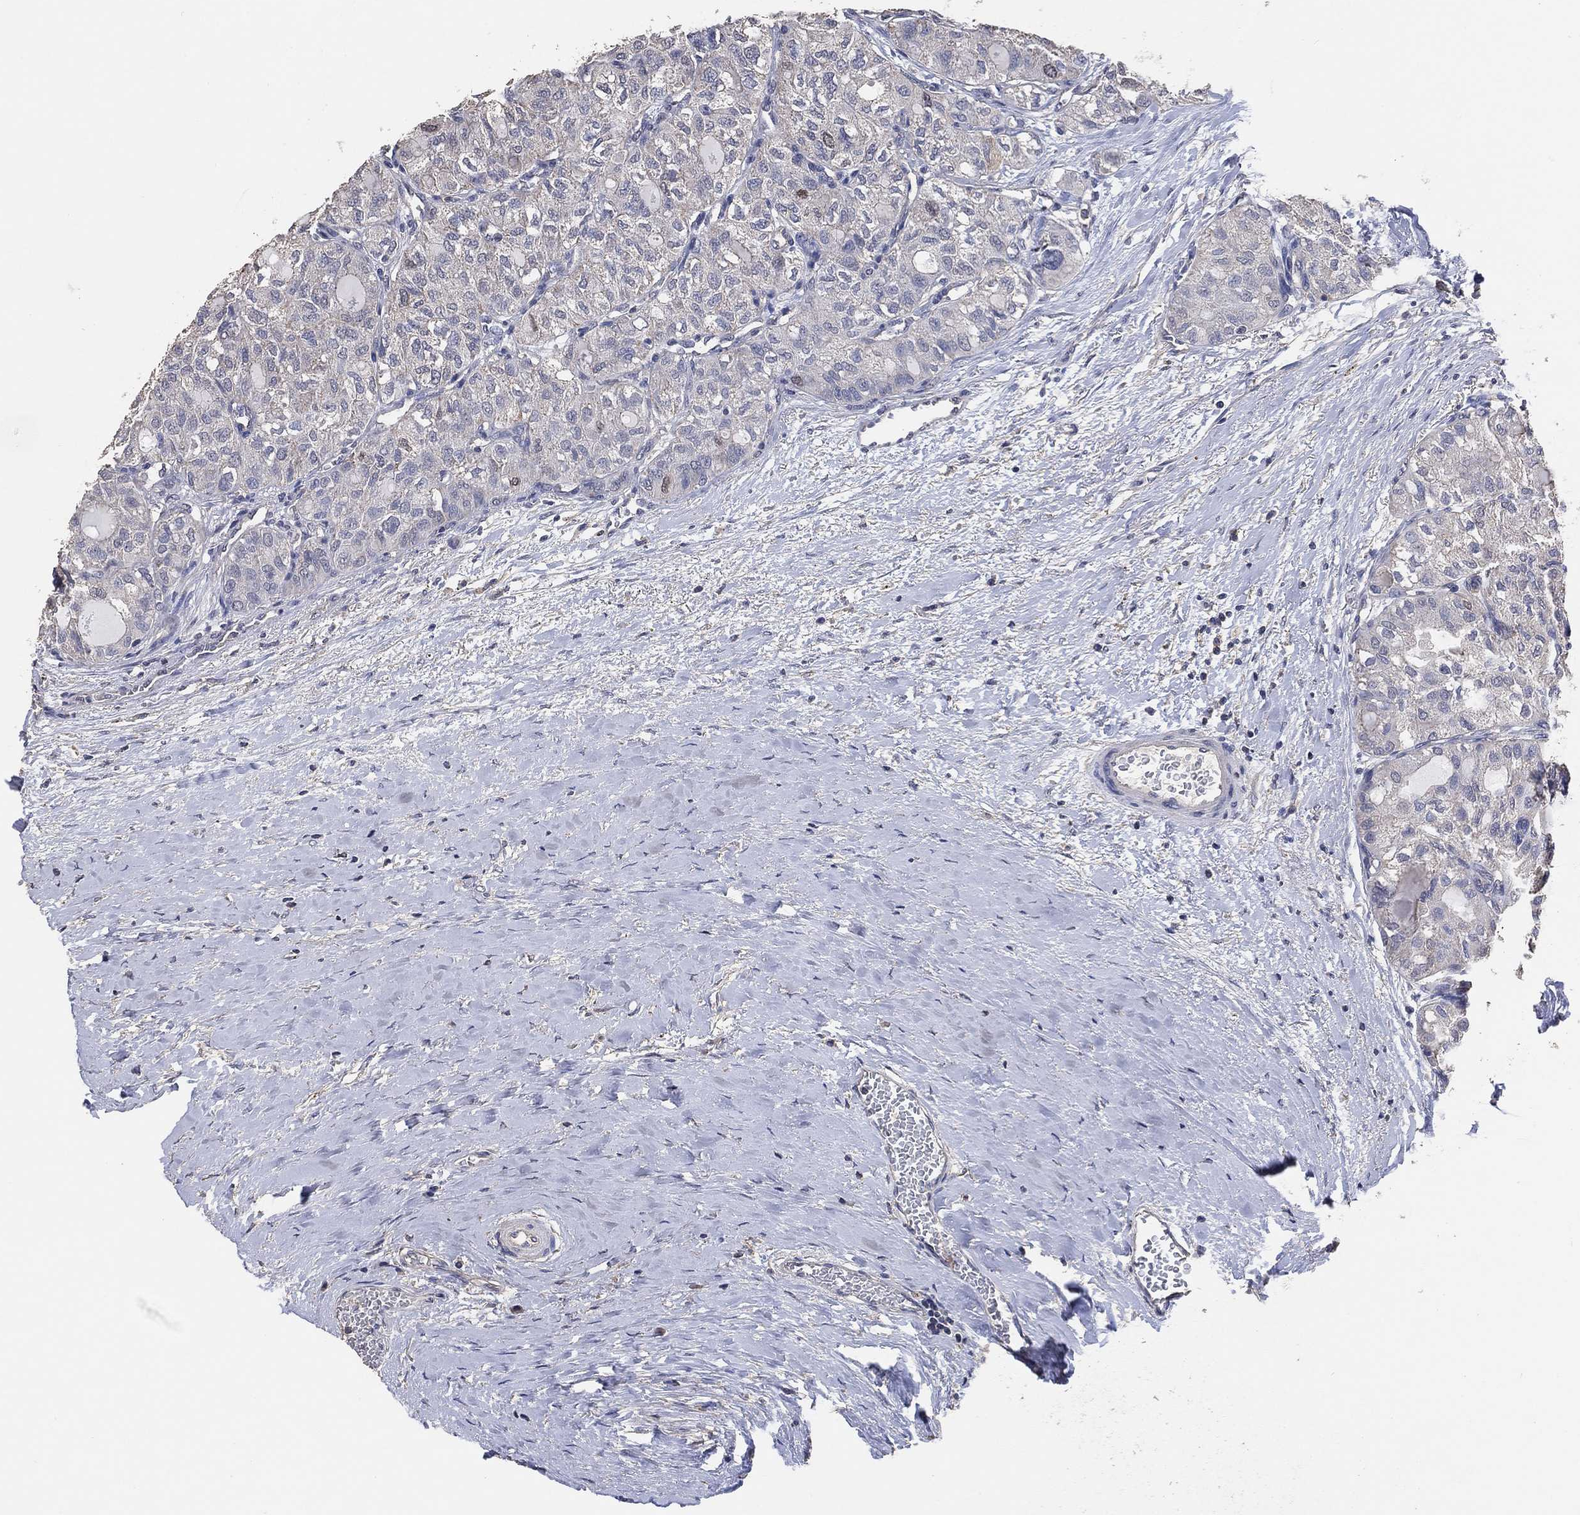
{"staining": {"intensity": "negative", "quantity": "none", "location": "none"}, "tissue": "thyroid cancer", "cell_type": "Tumor cells", "image_type": "cancer", "snomed": [{"axis": "morphology", "description": "Follicular adenoma carcinoma, NOS"}, {"axis": "topography", "description": "Thyroid gland"}], "caption": "The photomicrograph displays no significant expression in tumor cells of thyroid cancer (follicular adenoma carcinoma).", "gene": "KLK5", "patient": {"sex": "male", "age": 75}}